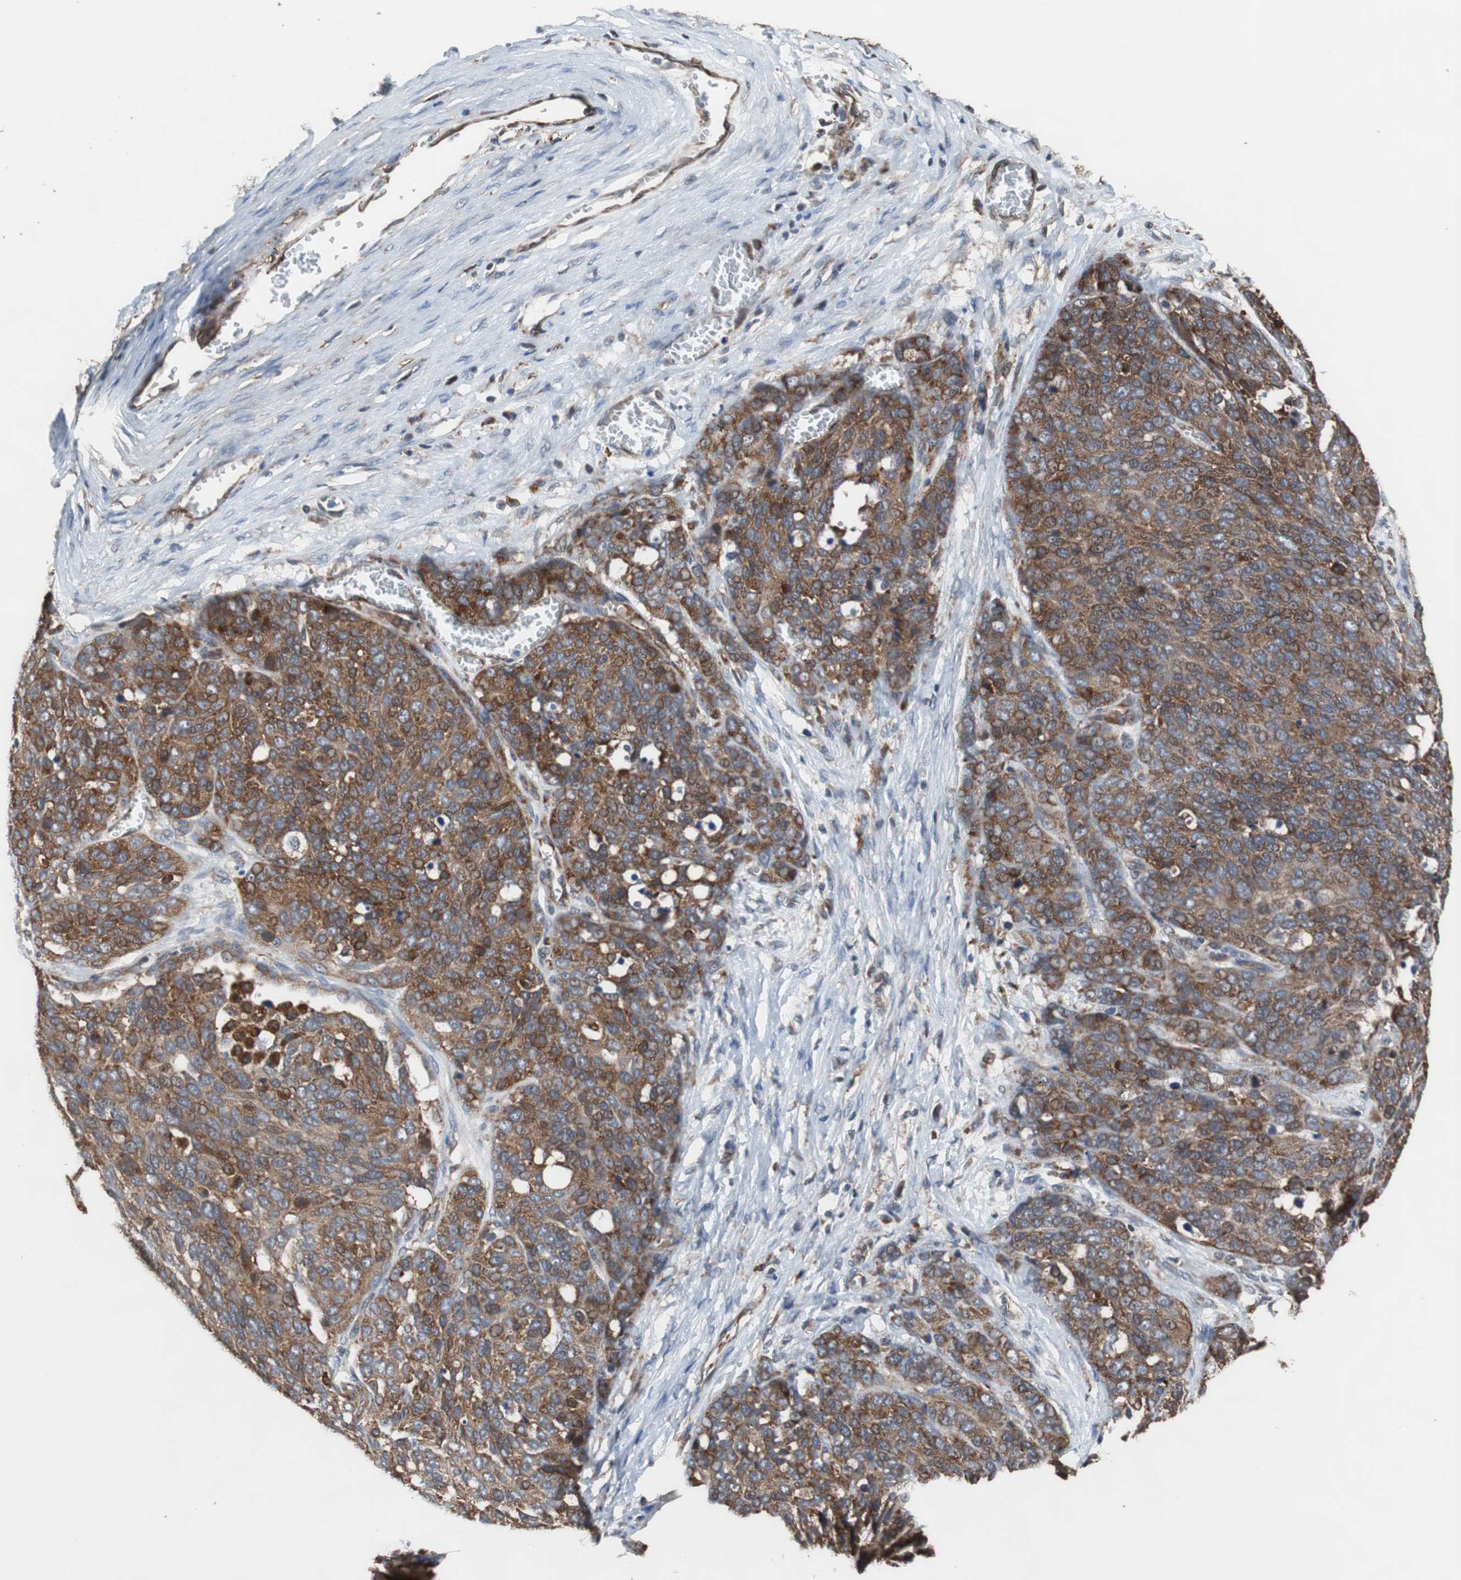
{"staining": {"intensity": "strong", "quantity": ">75%", "location": "cytoplasmic/membranous"}, "tissue": "ovarian cancer", "cell_type": "Tumor cells", "image_type": "cancer", "snomed": [{"axis": "morphology", "description": "Cystadenocarcinoma, serous, NOS"}, {"axis": "topography", "description": "Ovary"}], "caption": "Immunohistochemistry (IHC) staining of ovarian cancer, which demonstrates high levels of strong cytoplasmic/membranous staining in about >75% of tumor cells indicating strong cytoplasmic/membranous protein staining. The staining was performed using DAB (brown) for protein detection and nuclei were counterstained in hematoxylin (blue).", "gene": "USP10", "patient": {"sex": "female", "age": 44}}